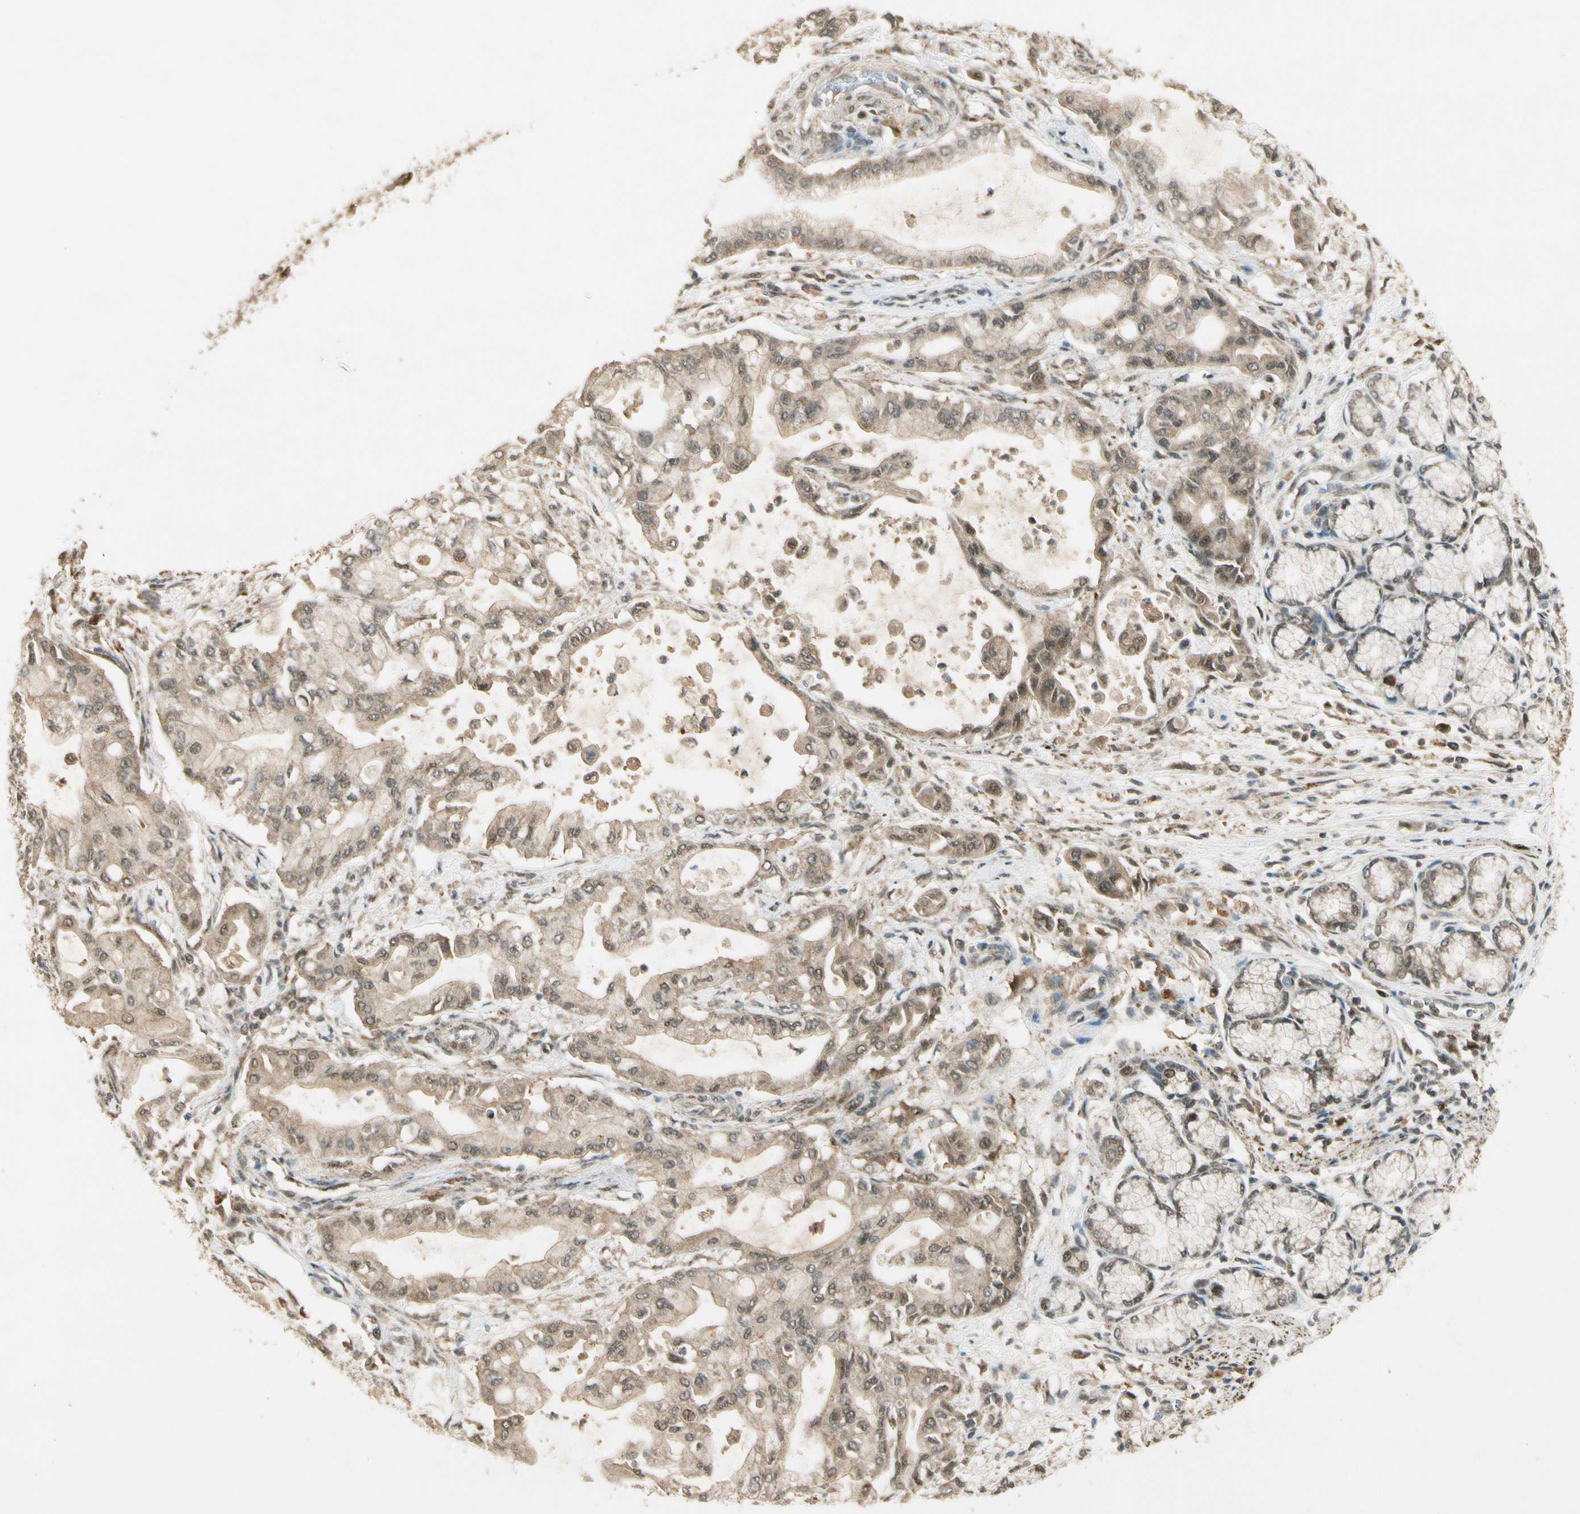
{"staining": {"intensity": "weak", "quantity": "25%-75%", "location": "cytoplasmic/membranous,nuclear"}, "tissue": "pancreatic cancer", "cell_type": "Tumor cells", "image_type": "cancer", "snomed": [{"axis": "morphology", "description": "Adenocarcinoma, NOS"}, {"axis": "morphology", "description": "Adenocarcinoma, metastatic, NOS"}, {"axis": "topography", "description": "Lymph node"}, {"axis": "topography", "description": "Pancreas"}, {"axis": "topography", "description": "Duodenum"}], "caption": "The image reveals a brown stain indicating the presence of a protein in the cytoplasmic/membranous and nuclear of tumor cells in pancreatic cancer. The staining was performed using DAB to visualize the protein expression in brown, while the nuclei were stained in blue with hematoxylin (Magnification: 20x).", "gene": "ZNF135", "patient": {"sex": "female", "age": 64}}